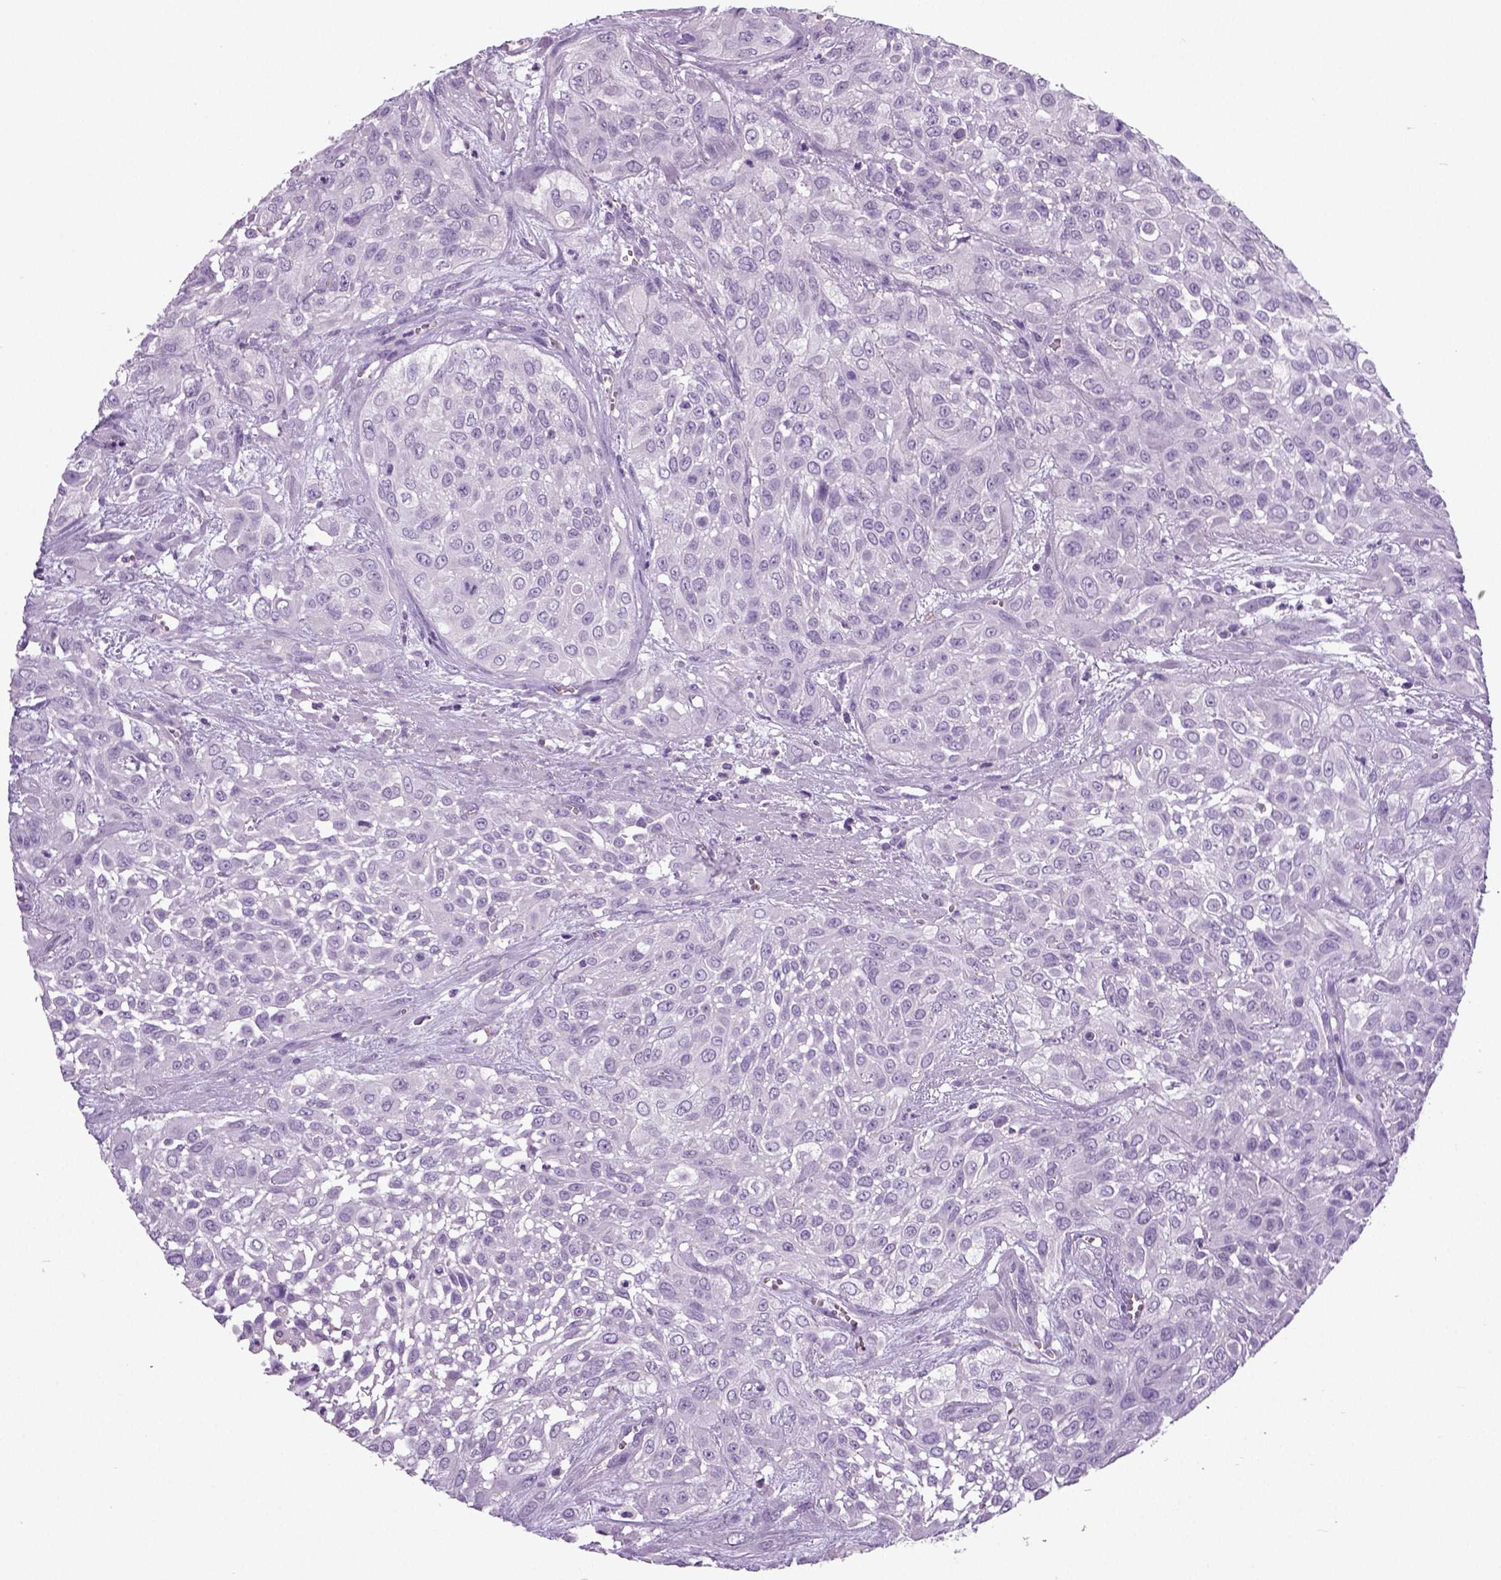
{"staining": {"intensity": "negative", "quantity": "none", "location": "none"}, "tissue": "urothelial cancer", "cell_type": "Tumor cells", "image_type": "cancer", "snomed": [{"axis": "morphology", "description": "Urothelial carcinoma, High grade"}, {"axis": "topography", "description": "Urinary bladder"}], "caption": "Tumor cells show no significant protein expression in high-grade urothelial carcinoma.", "gene": "NECAB2", "patient": {"sex": "male", "age": 57}}